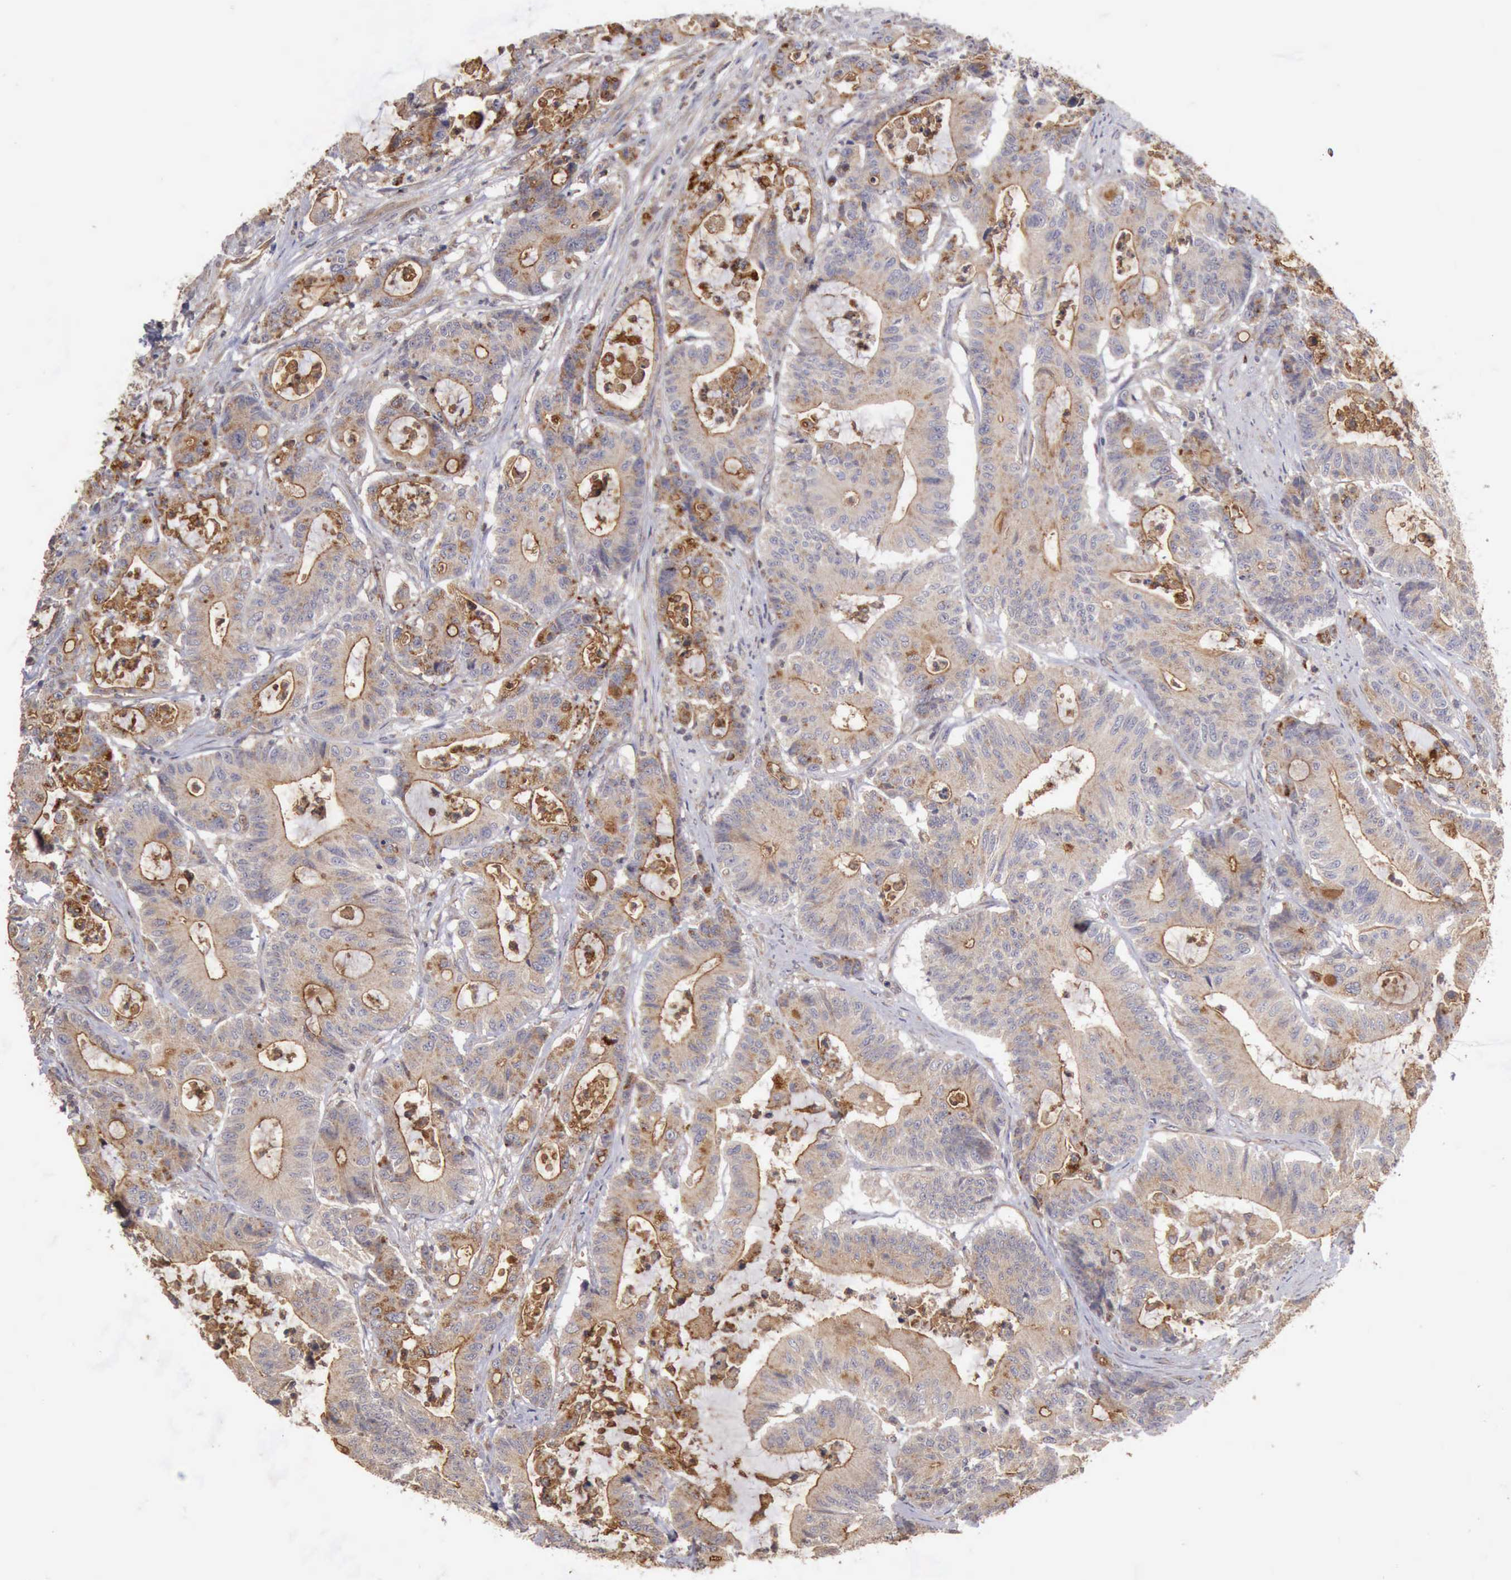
{"staining": {"intensity": "negative", "quantity": "none", "location": "none"}, "tissue": "colorectal cancer", "cell_type": "Tumor cells", "image_type": "cancer", "snomed": [{"axis": "morphology", "description": "Adenocarcinoma, NOS"}, {"axis": "topography", "description": "Colon"}], "caption": "DAB immunohistochemical staining of human adenocarcinoma (colorectal) reveals no significant staining in tumor cells.", "gene": "BMX", "patient": {"sex": "female", "age": 84}}